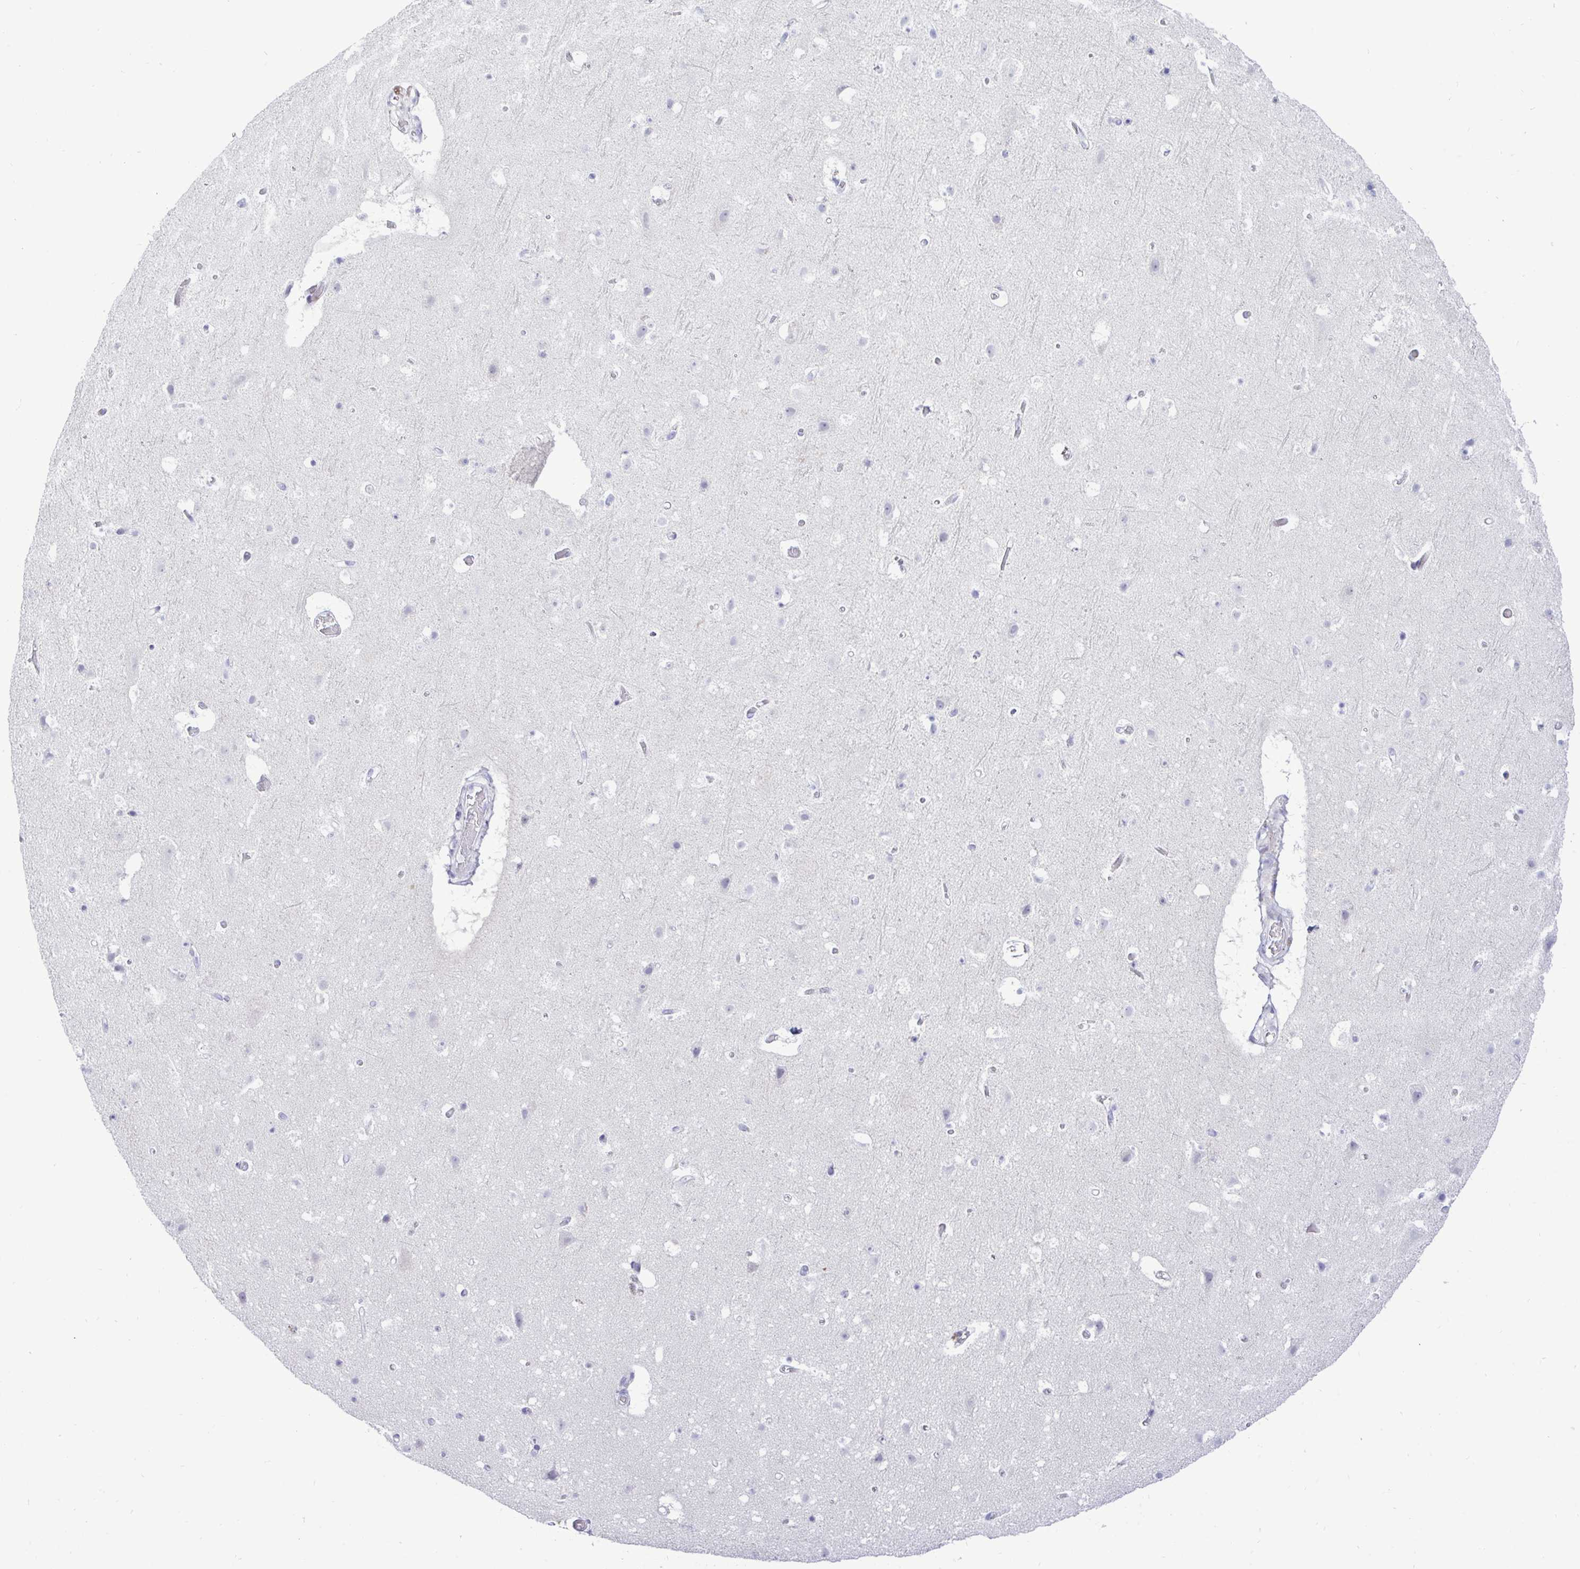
{"staining": {"intensity": "negative", "quantity": "none", "location": "none"}, "tissue": "cerebral cortex", "cell_type": "Endothelial cells", "image_type": "normal", "snomed": [{"axis": "morphology", "description": "Normal tissue, NOS"}, {"axis": "topography", "description": "Cerebral cortex"}], "caption": "An image of human cerebral cortex is negative for staining in endothelial cells. (DAB IHC visualized using brightfield microscopy, high magnification).", "gene": "EPOP", "patient": {"sex": "female", "age": 42}}